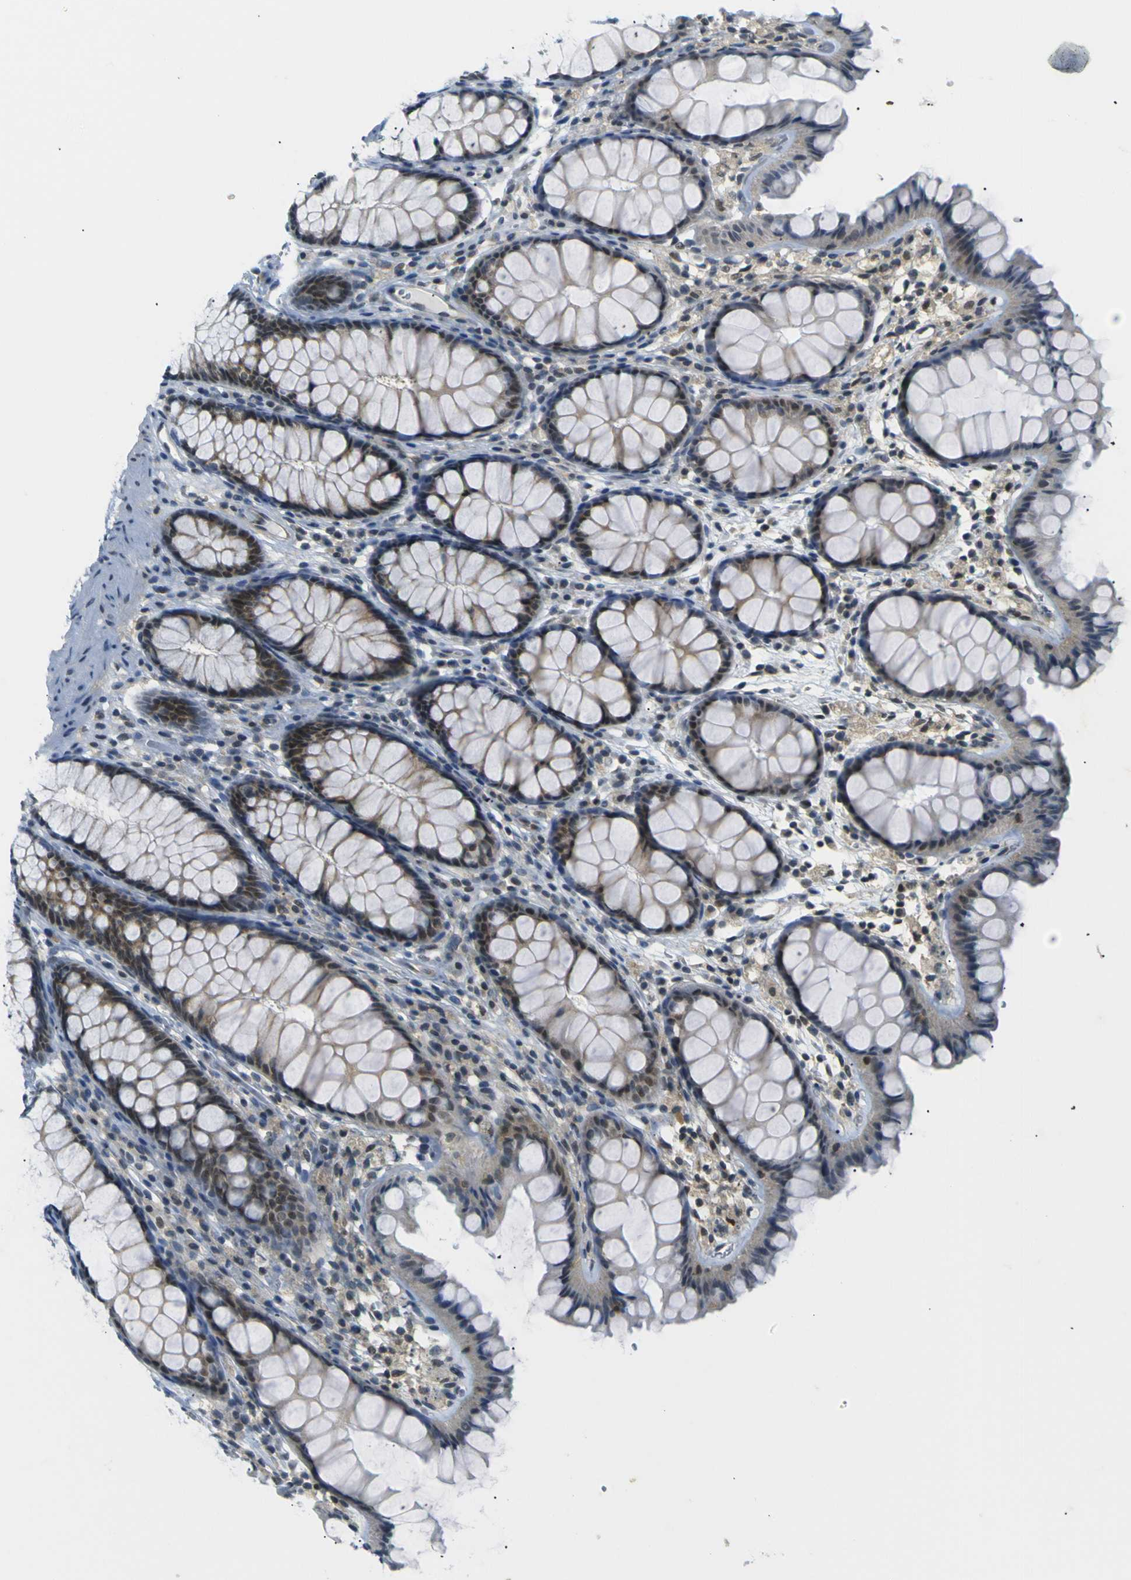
{"staining": {"intensity": "negative", "quantity": "none", "location": "none"}, "tissue": "colon", "cell_type": "Endothelial cells", "image_type": "normal", "snomed": [{"axis": "morphology", "description": "Normal tissue, NOS"}, {"axis": "topography", "description": "Colon"}], "caption": "High magnification brightfield microscopy of benign colon stained with DAB (brown) and counterstained with hematoxylin (blue): endothelial cells show no significant positivity. Nuclei are stained in blue.", "gene": "SKP1", "patient": {"sex": "female", "age": 55}}